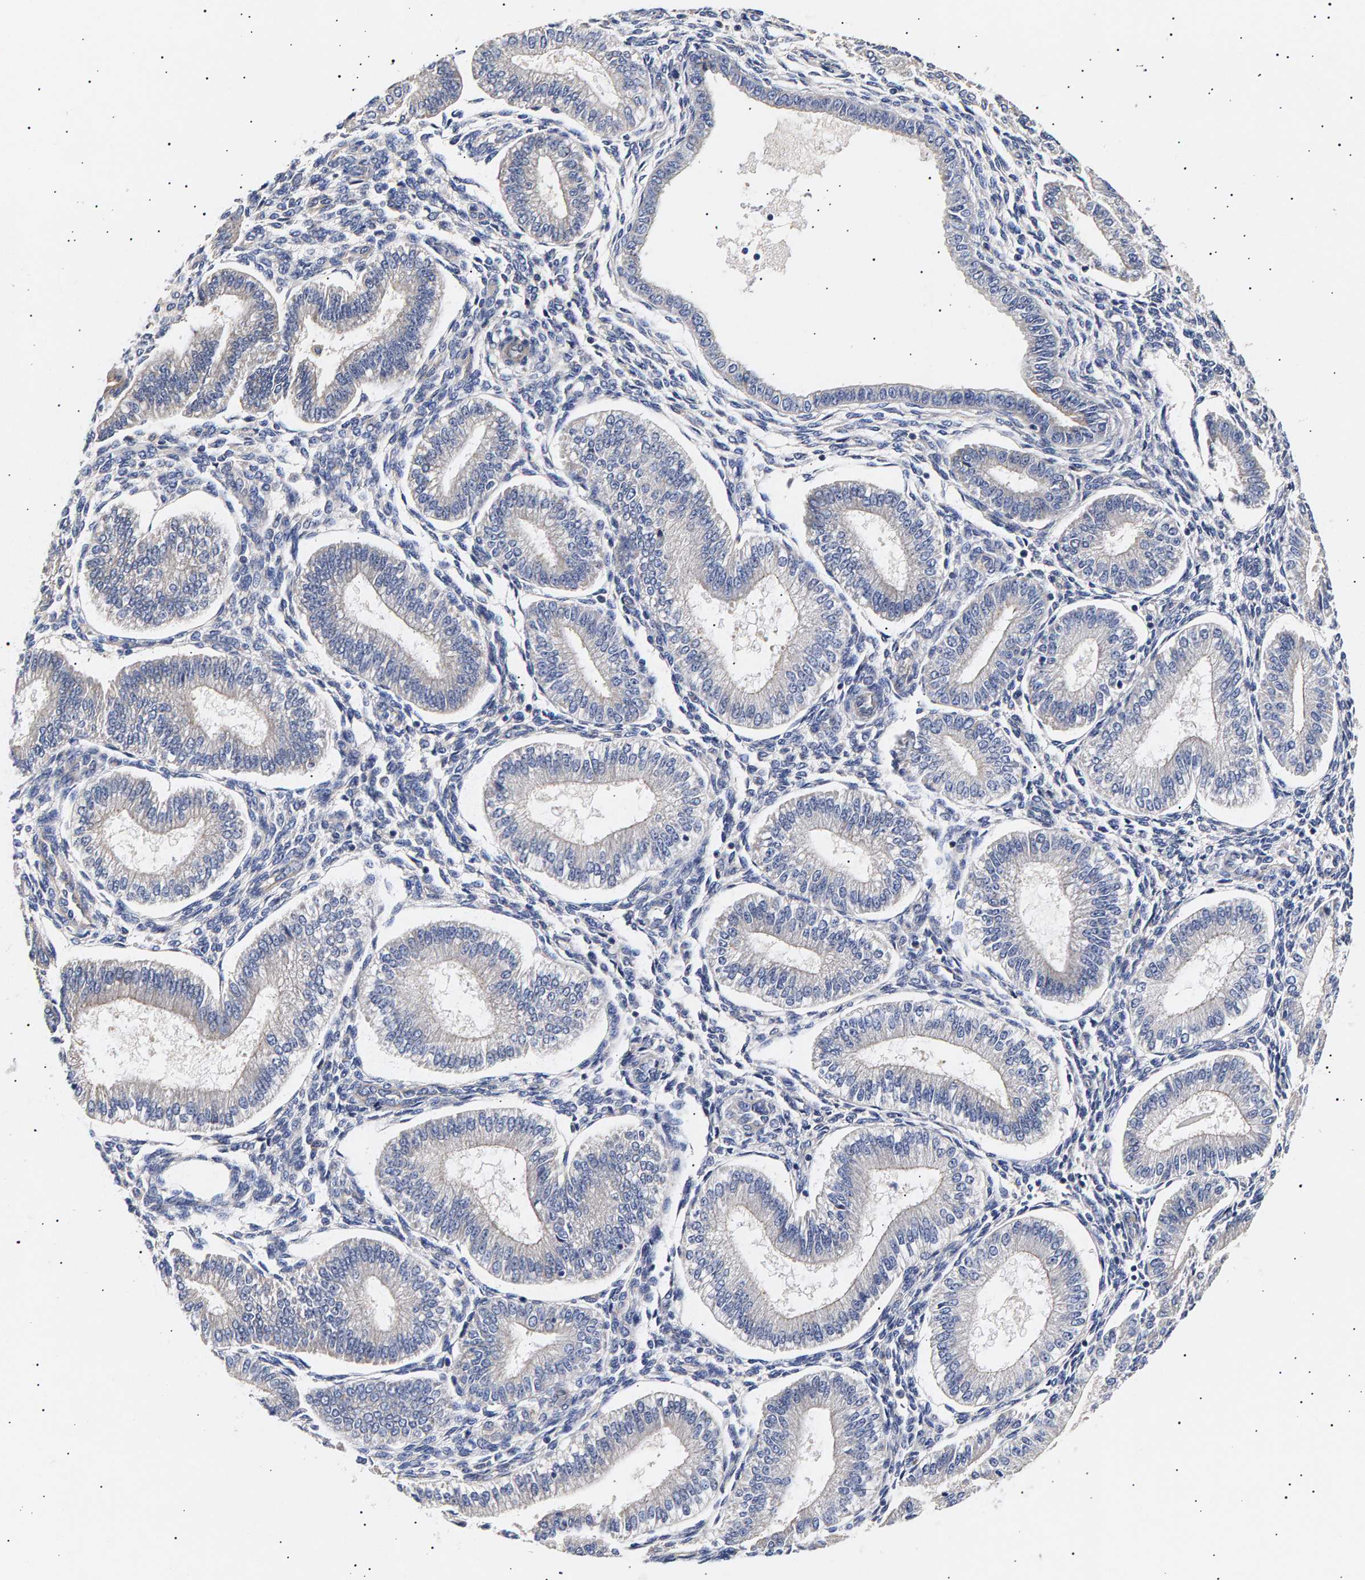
{"staining": {"intensity": "weak", "quantity": "<25%", "location": "cytoplasmic/membranous"}, "tissue": "endometrium", "cell_type": "Cells in endometrial stroma", "image_type": "normal", "snomed": [{"axis": "morphology", "description": "Normal tissue, NOS"}, {"axis": "topography", "description": "Endometrium"}], "caption": "IHC histopathology image of unremarkable endometrium: human endometrium stained with DAB demonstrates no significant protein expression in cells in endometrial stroma. (DAB immunohistochemistry, high magnification).", "gene": "ANKRD40", "patient": {"sex": "female", "age": 39}}